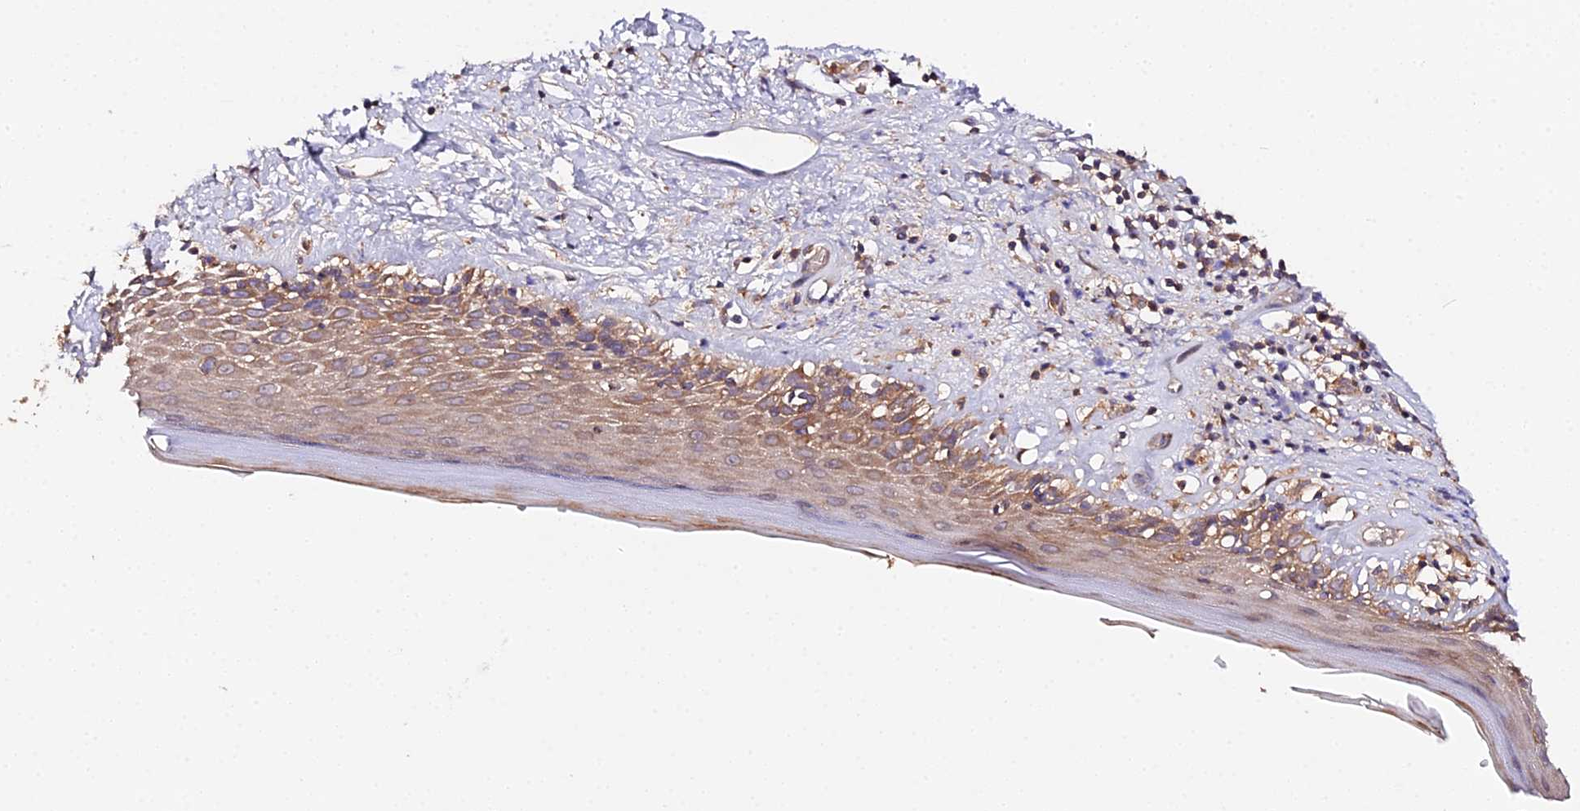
{"staining": {"intensity": "moderate", "quantity": "25%-75%", "location": "cytoplasmic/membranous"}, "tissue": "skin", "cell_type": "Epidermal cells", "image_type": "normal", "snomed": [{"axis": "morphology", "description": "Normal tissue, NOS"}, {"axis": "topography", "description": "Adipose tissue"}, {"axis": "topography", "description": "Vascular tissue"}, {"axis": "topography", "description": "Vulva"}, {"axis": "topography", "description": "Peripheral nerve tissue"}], "caption": "A high-resolution image shows immunohistochemistry staining of normal skin, which exhibits moderate cytoplasmic/membranous expression in about 25%-75% of epidermal cells.", "gene": "TRIM26", "patient": {"sex": "female", "age": 86}}